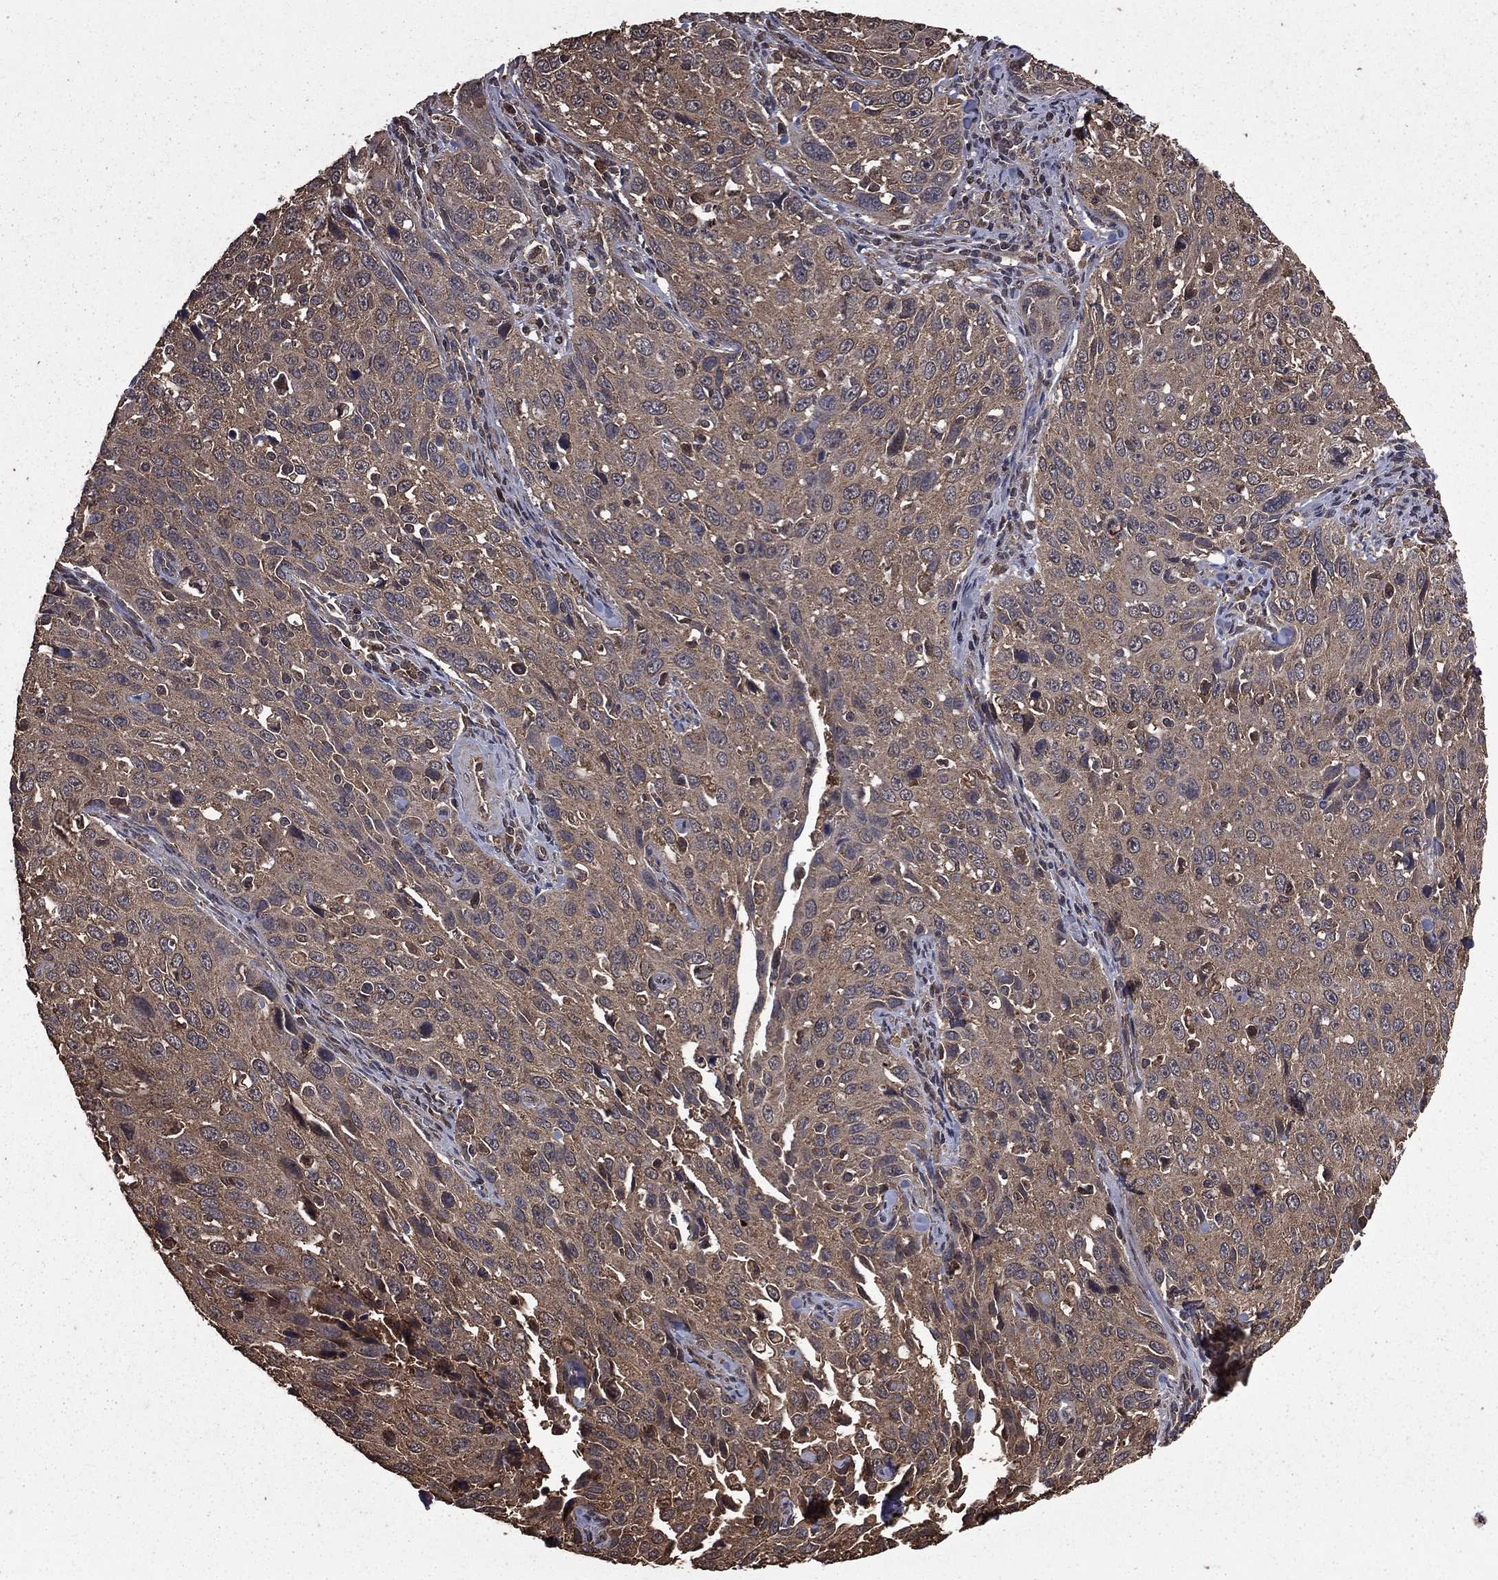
{"staining": {"intensity": "weak", "quantity": "25%-75%", "location": "cytoplasmic/membranous"}, "tissue": "cervical cancer", "cell_type": "Tumor cells", "image_type": "cancer", "snomed": [{"axis": "morphology", "description": "Squamous cell carcinoma, NOS"}, {"axis": "topography", "description": "Cervix"}], "caption": "Squamous cell carcinoma (cervical) stained for a protein (brown) demonstrates weak cytoplasmic/membranous positive expression in approximately 25%-75% of tumor cells.", "gene": "BIRC6", "patient": {"sex": "female", "age": 26}}